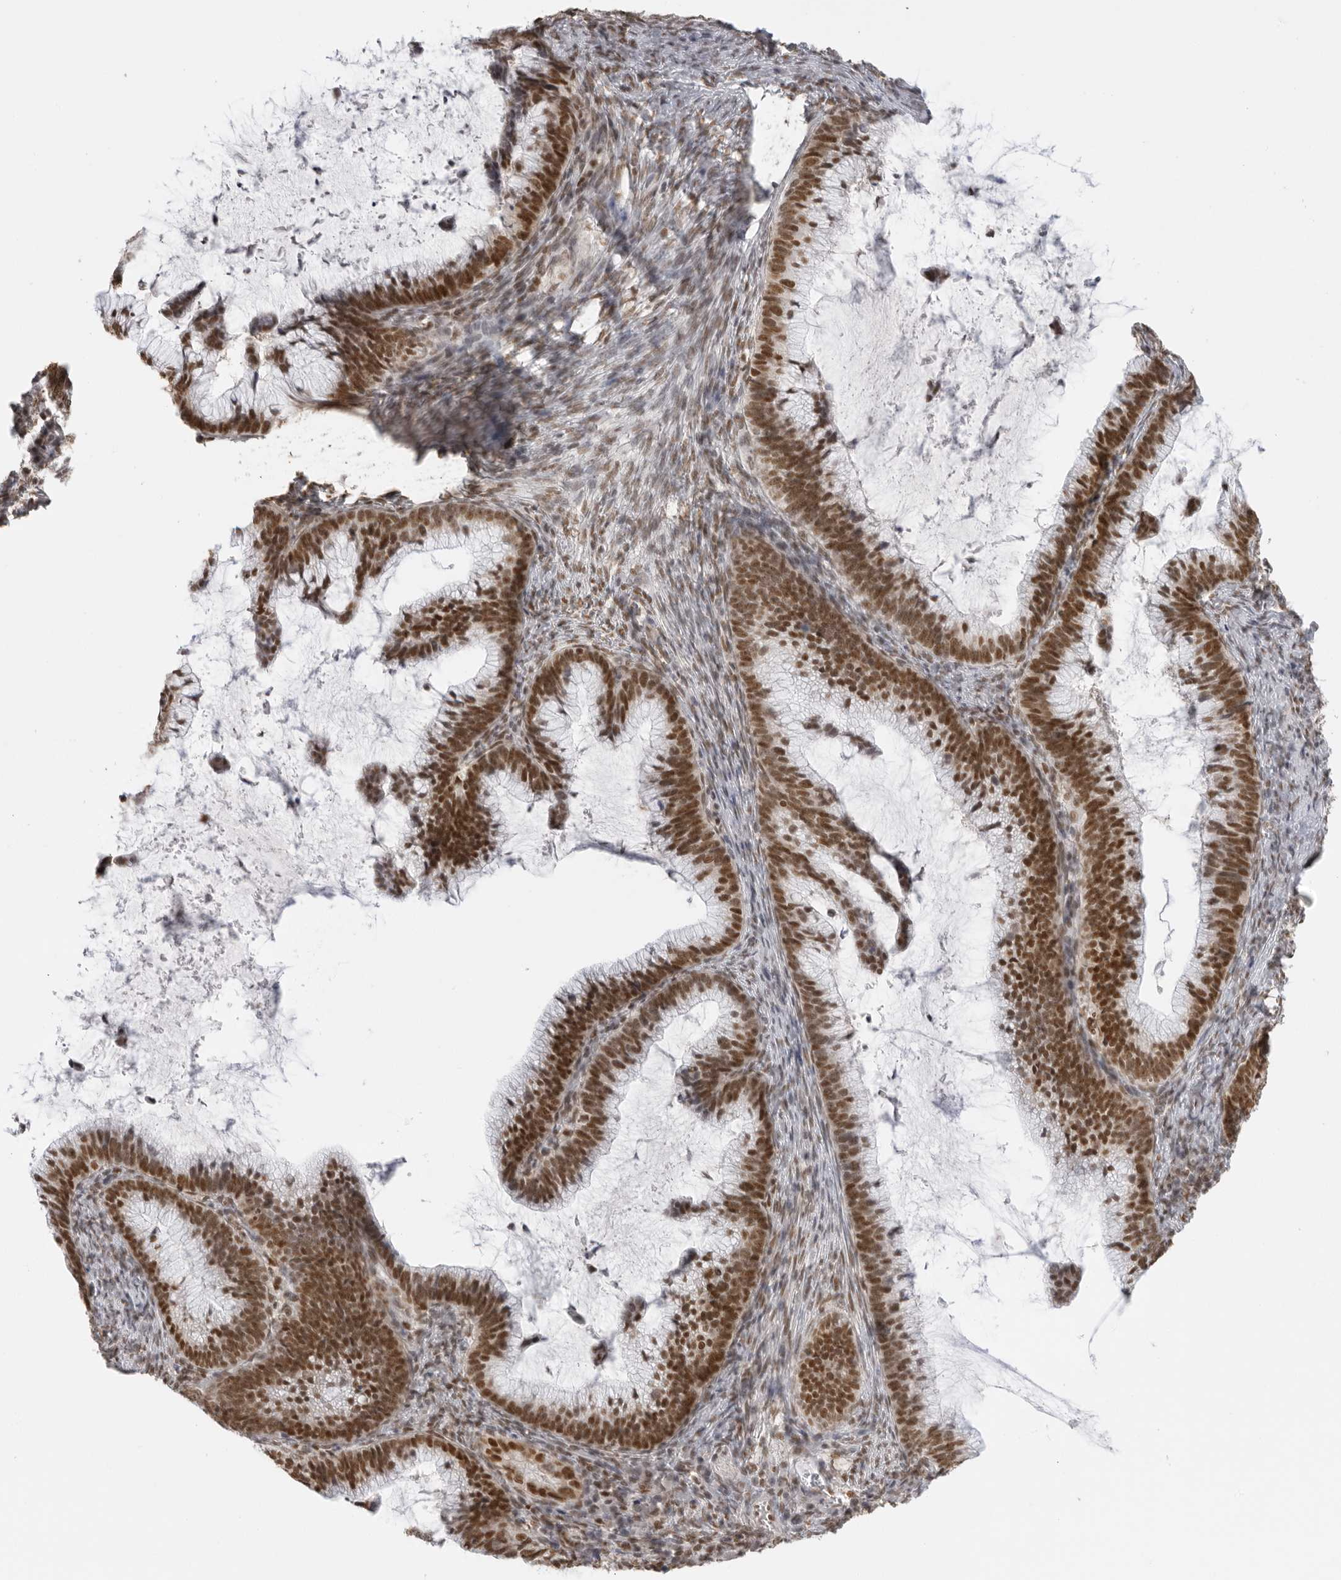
{"staining": {"intensity": "strong", "quantity": ">75%", "location": "nuclear"}, "tissue": "cervical cancer", "cell_type": "Tumor cells", "image_type": "cancer", "snomed": [{"axis": "morphology", "description": "Adenocarcinoma, NOS"}, {"axis": "topography", "description": "Cervix"}], "caption": "Approximately >75% of tumor cells in cervical cancer (adenocarcinoma) show strong nuclear protein positivity as visualized by brown immunohistochemical staining.", "gene": "RPA2", "patient": {"sex": "female", "age": 36}}